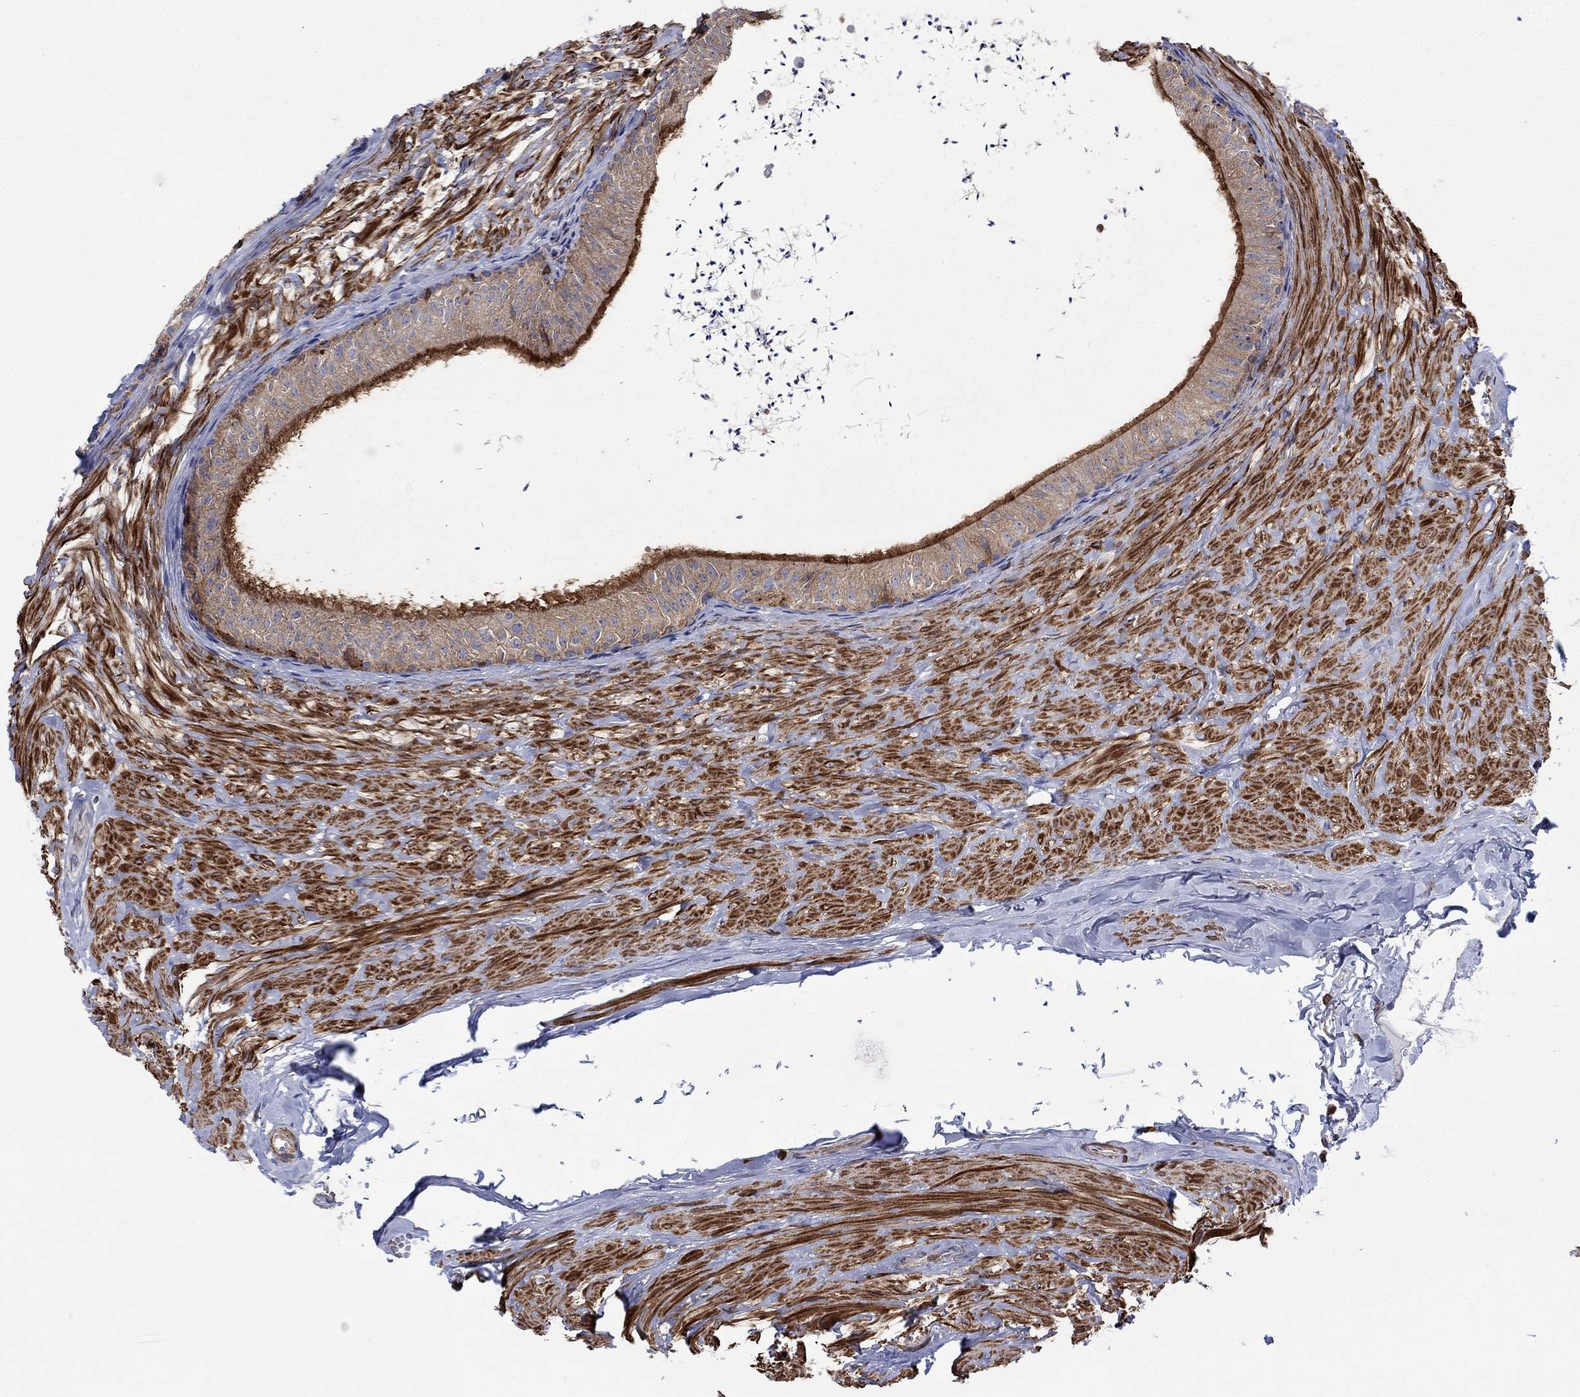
{"staining": {"intensity": "strong", "quantity": "<25%", "location": "cytoplasmic/membranous"}, "tissue": "epididymis", "cell_type": "Glandular cells", "image_type": "normal", "snomed": [{"axis": "morphology", "description": "Normal tissue, NOS"}, {"axis": "topography", "description": "Epididymis"}], "caption": "Glandular cells exhibit medium levels of strong cytoplasmic/membranous expression in approximately <25% of cells in unremarkable human epididymis. The staining was performed using DAB to visualize the protein expression in brown, while the nuclei were stained in blue with hematoxylin (Magnification: 20x).", "gene": "PAG1", "patient": {"sex": "male", "age": 32}}